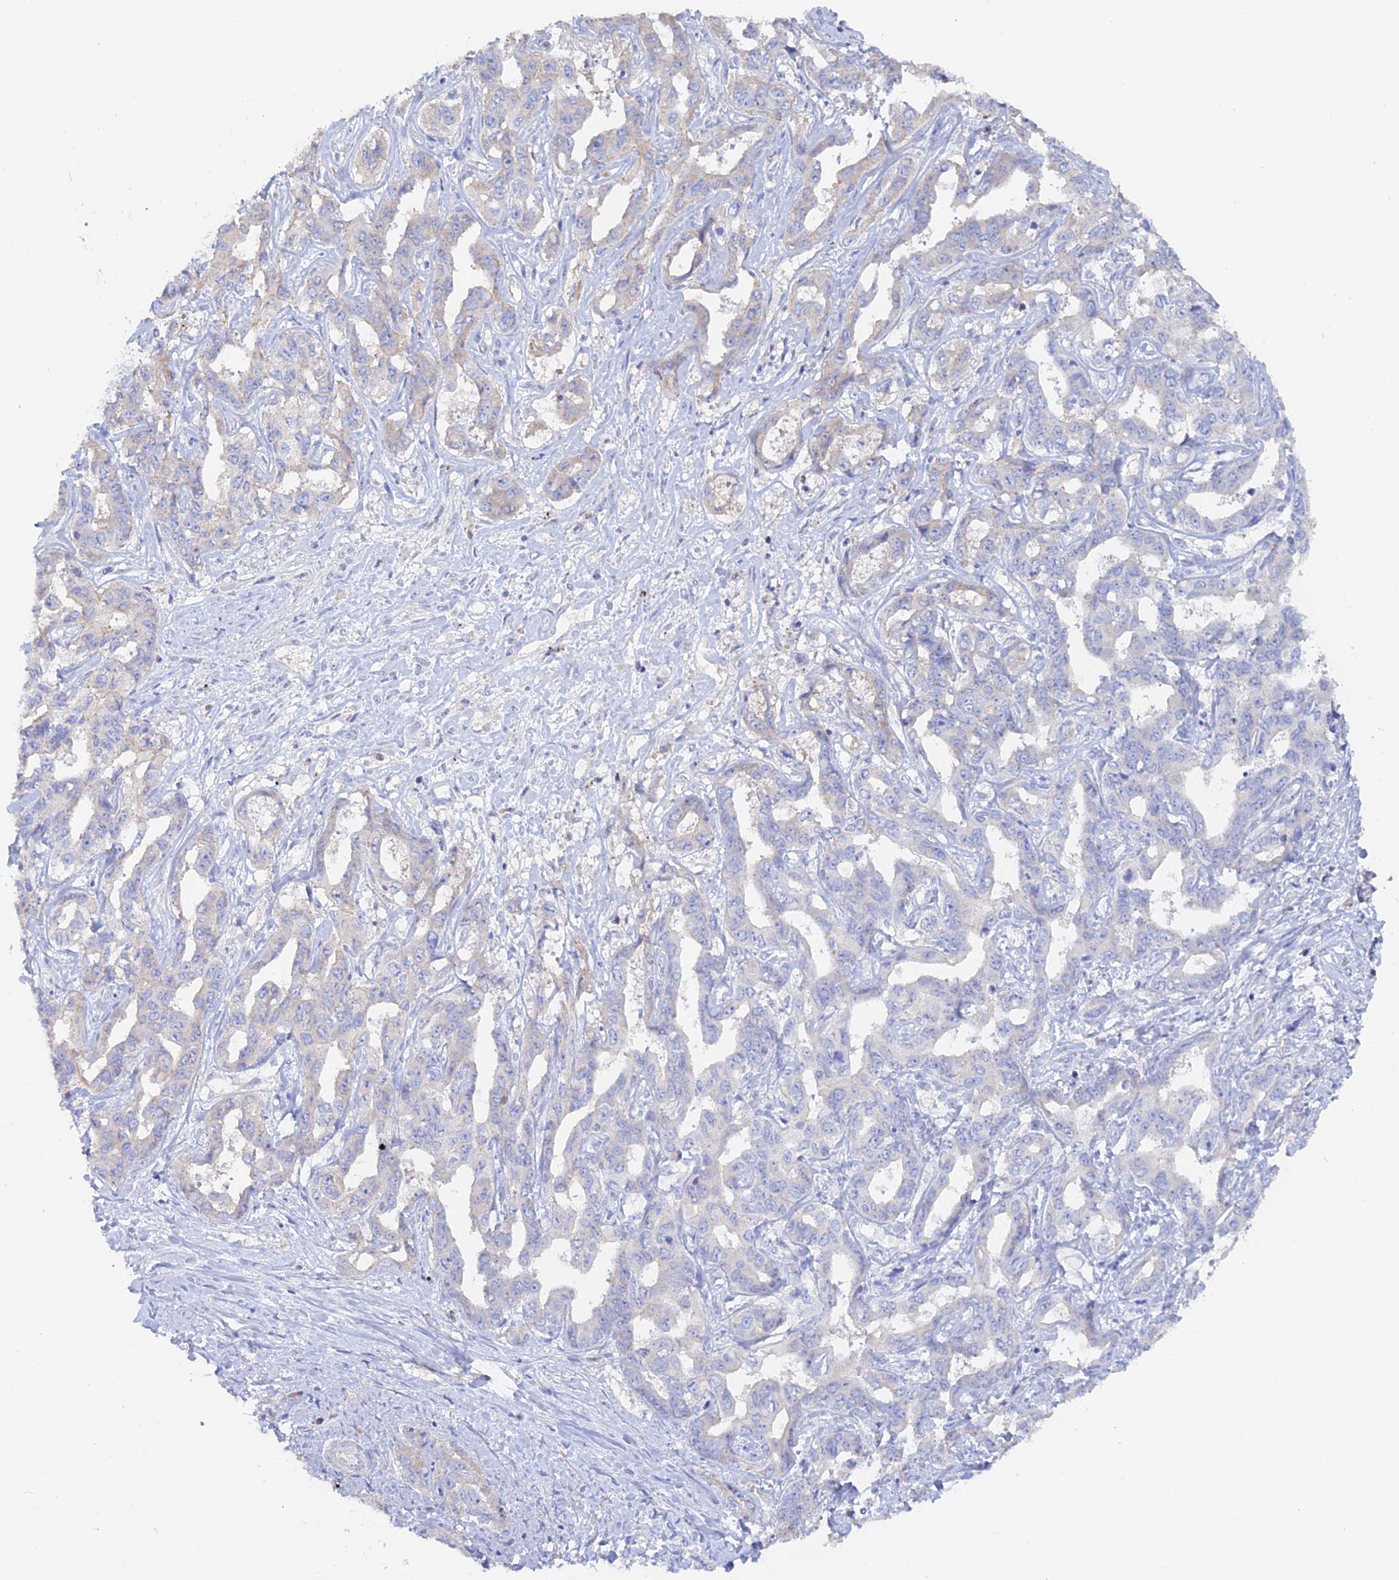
{"staining": {"intensity": "negative", "quantity": "none", "location": "none"}, "tissue": "liver cancer", "cell_type": "Tumor cells", "image_type": "cancer", "snomed": [{"axis": "morphology", "description": "Cholangiocarcinoma"}, {"axis": "topography", "description": "Liver"}], "caption": "Liver cancer (cholangiocarcinoma) was stained to show a protein in brown. There is no significant staining in tumor cells.", "gene": "ADGRA1", "patient": {"sex": "male", "age": 59}}